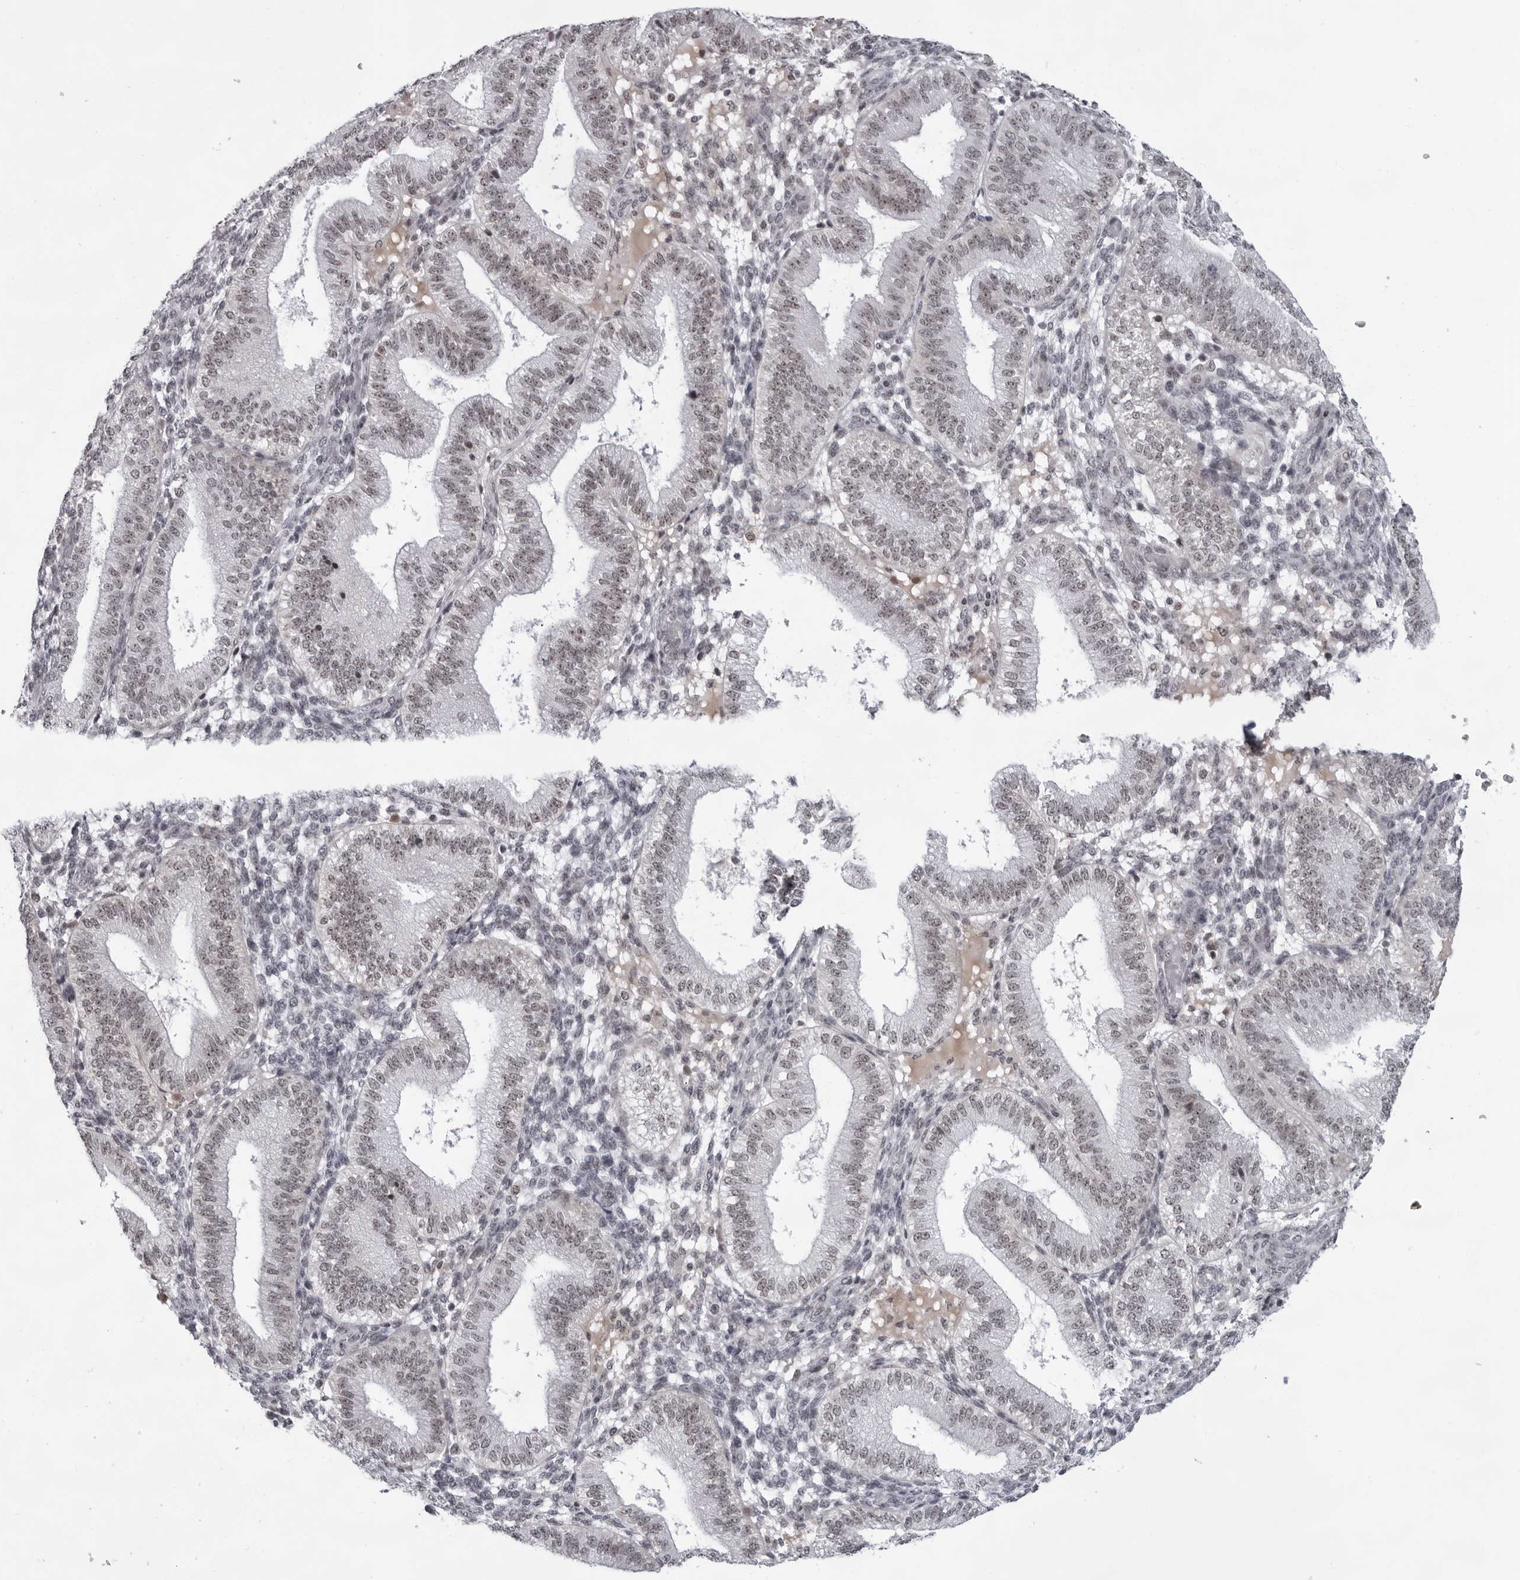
{"staining": {"intensity": "negative", "quantity": "none", "location": "none"}, "tissue": "endometrium", "cell_type": "Cells in endometrial stroma", "image_type": "normal", "snomed": [{"axis": "morphology", "description": "Normal tissue, NOS"}, {"axis": "topography", "description": "Endometrium"}], "caption": "Immunohistochemical staining of normal human endometrium exhibits no significant expression in cells in endometrial stroma. (Stains: DAB immunohistochemistry (IHC) with hematoxylin counter stain, Microscopy: brightfield microscopy at high magnification).", "gene": "EXOSC10", "patient": {"sex": "female", "age": 39}}